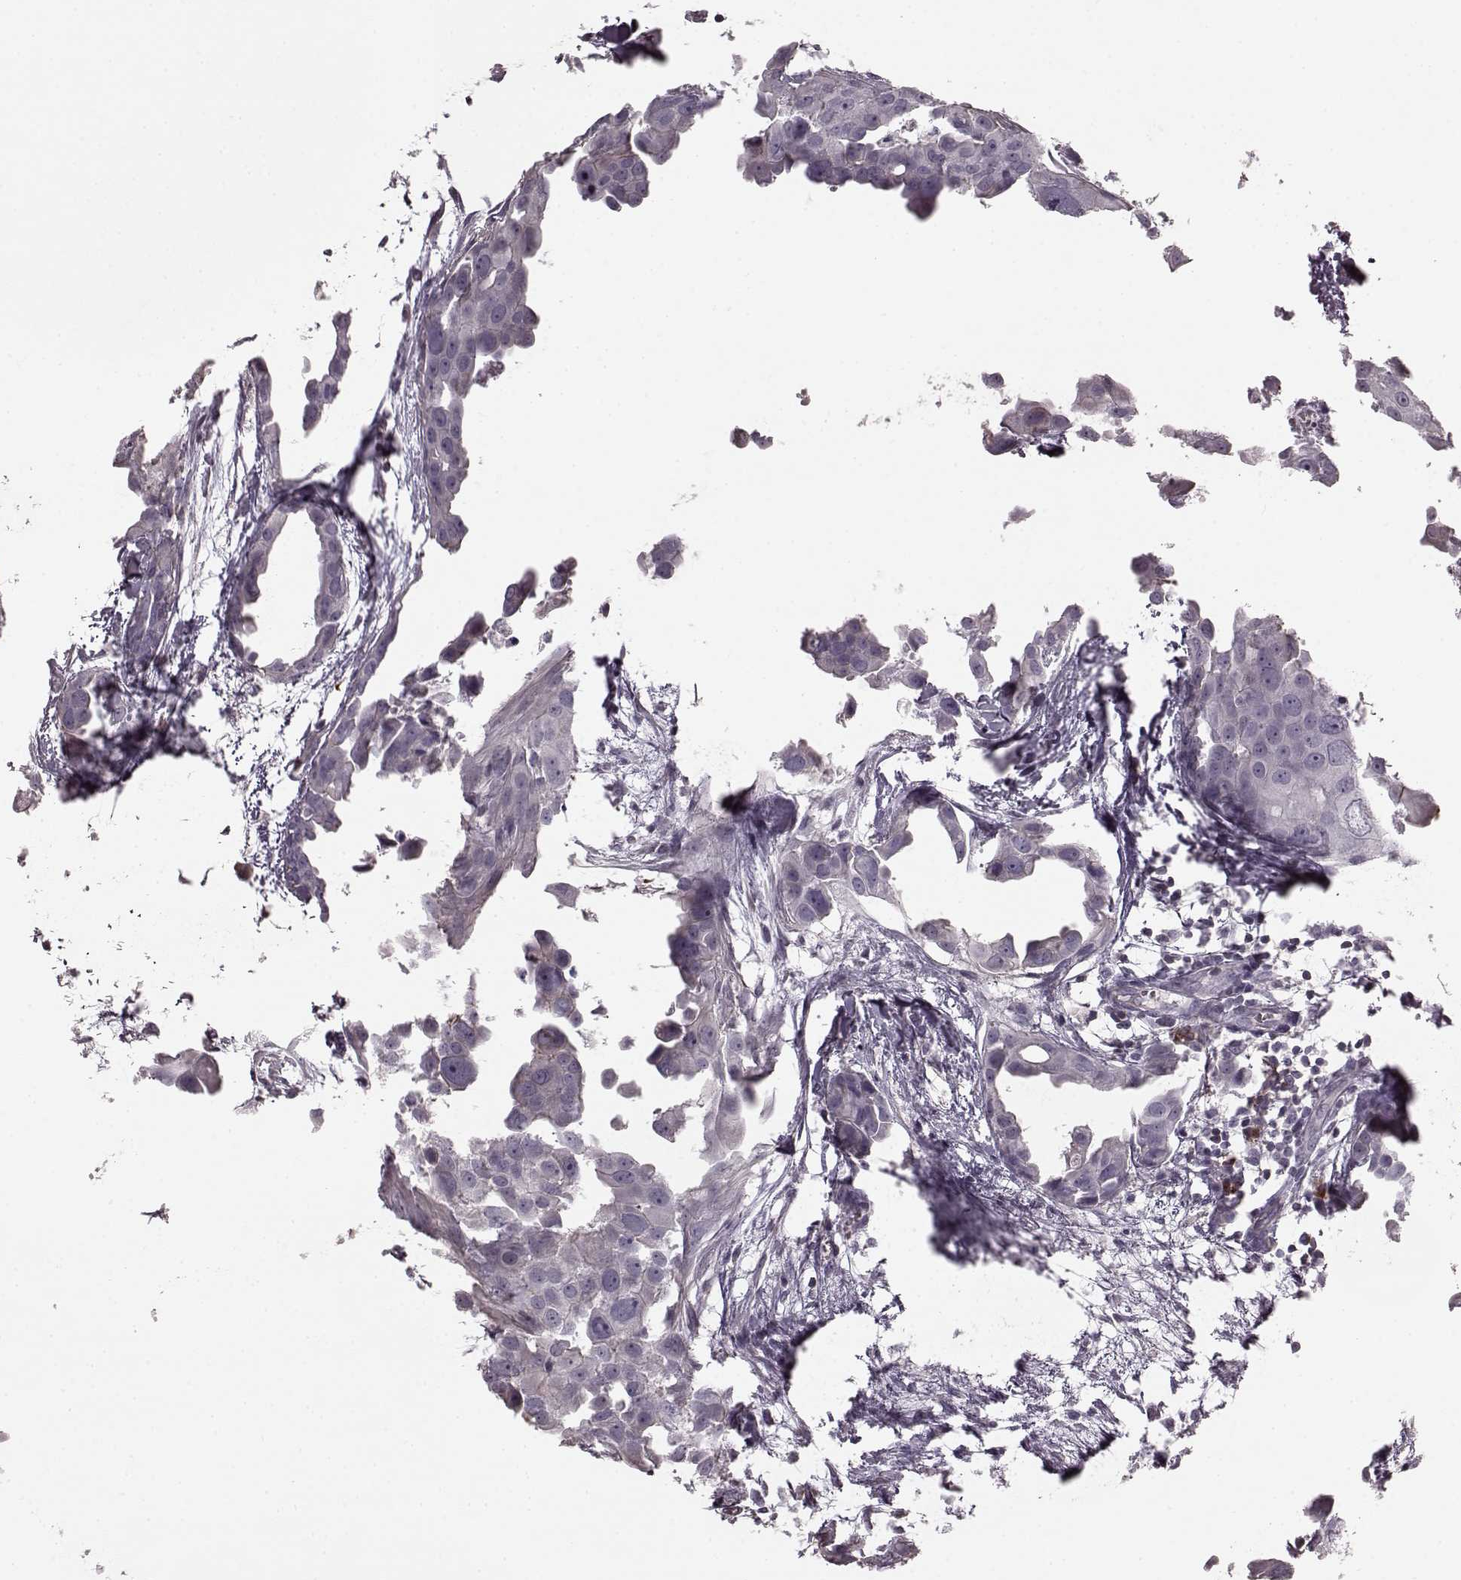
{"staining": {"intensity": "negative", "quantity": "none", "location": "none"}, "tissue": "breast cancer", "cell_type": "Tumor cells", "image_type": "cancer", "snomed": [{"axis": "morphology", "description": "Duct carcinoma"}, {"axis": "topography", "description": "Breast"}], "caption": "Immunohistochemistry (IHC) image of human breast infiltrating ductal carcinoma stained for a protein (brown), which exhibits no positivity in tumor cells.", "gene": "PDCD1", "patient": {"sex": "female", "age": 38}}